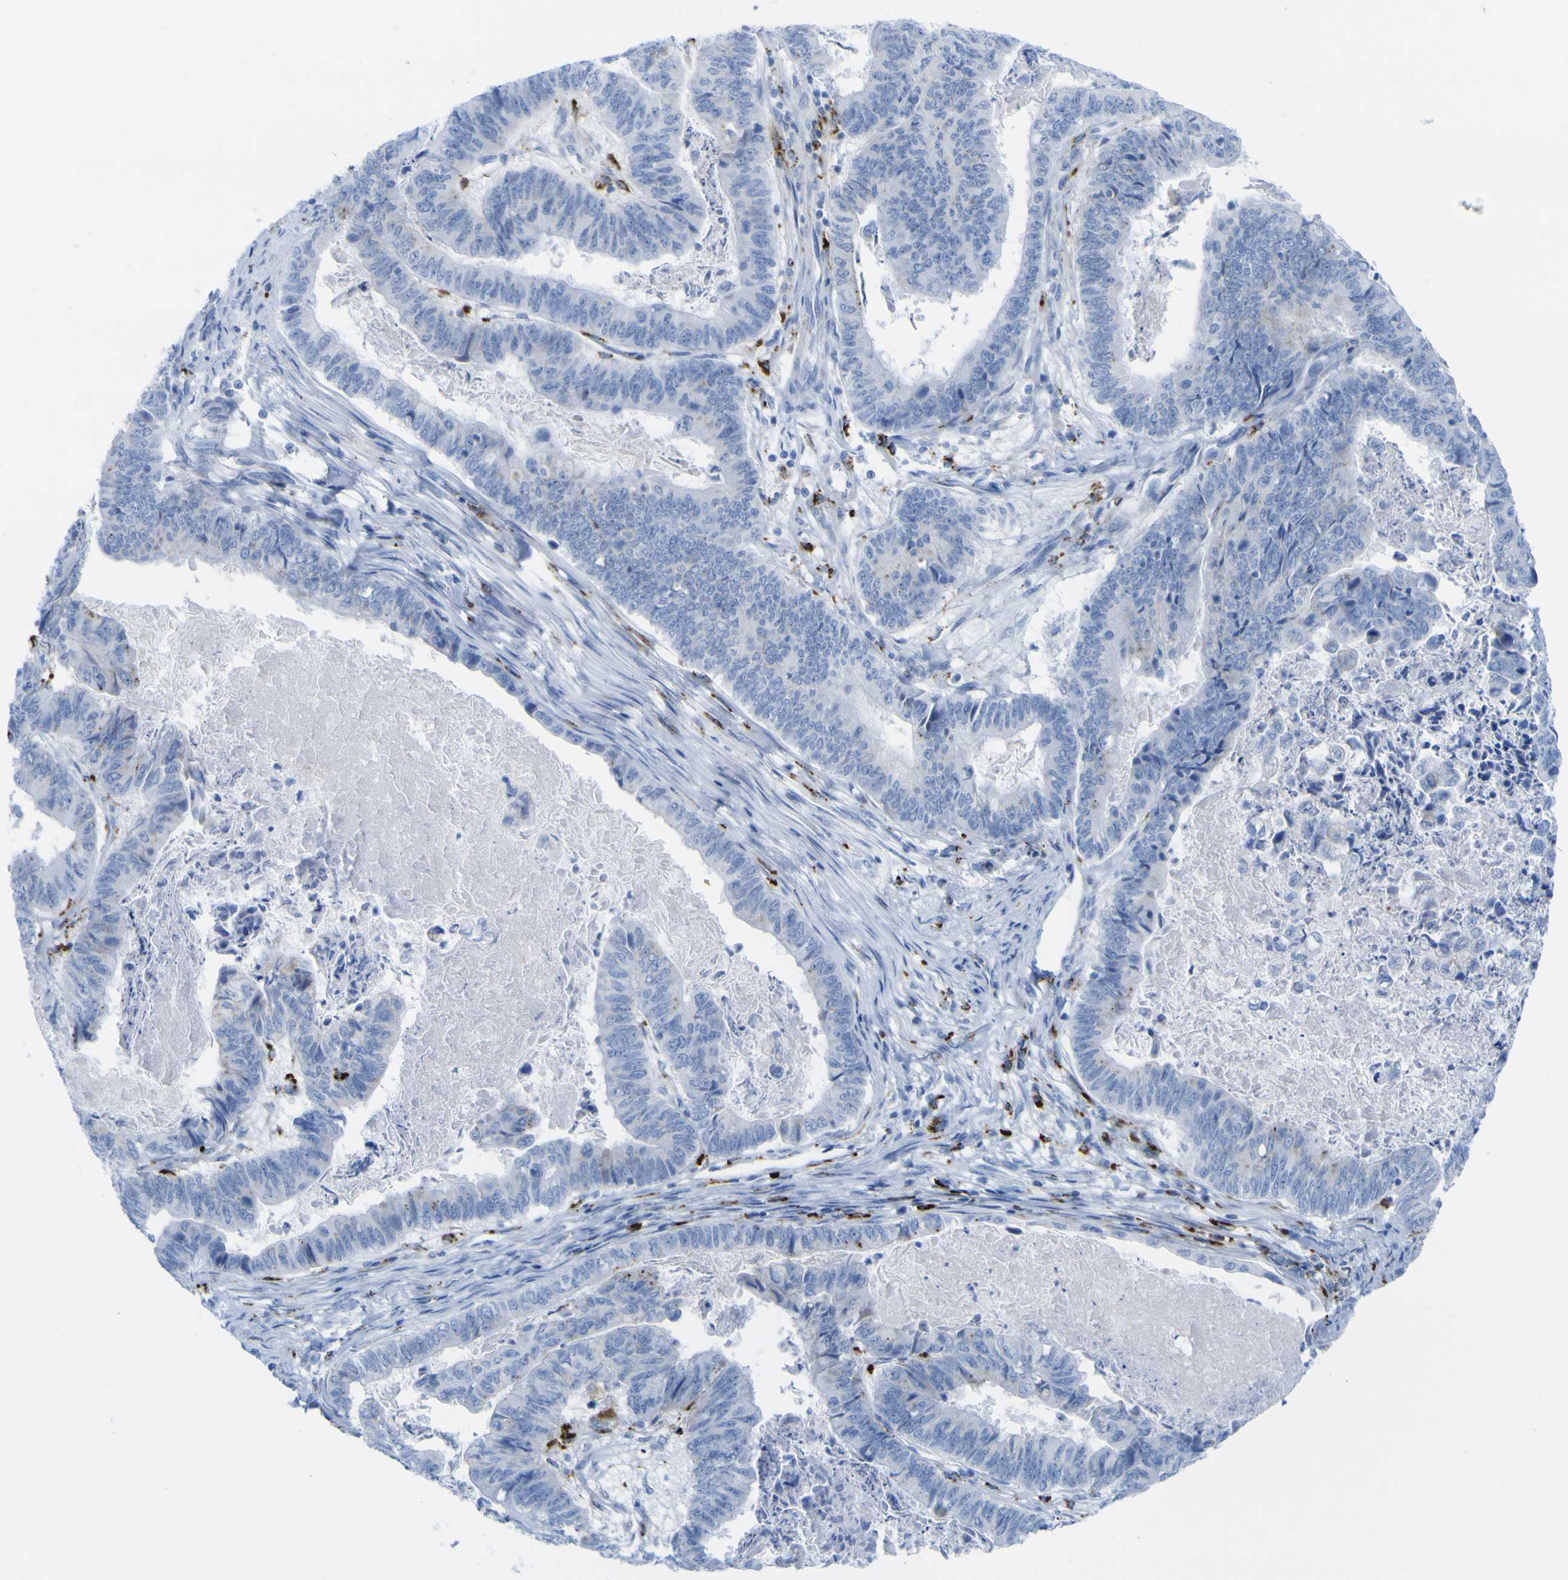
{"staining": {"intensity": "negative", "quantity": "none", "location": "none"}, "tissue": "stomach cancer", "cell_type": "Tumor cells", "image_type": "cancer", "snomed": [{"axis": "morphology", "description": "Adenocarcinoma, NOS"}, {"axis": "topography", "description": "Stomach, lower"}], "caption": "The photomicrograph demonstrates no staining of tumor cells in stomach cancer.", "gene": "PLD3", "patient": {"sex": "male", "age": 77}}